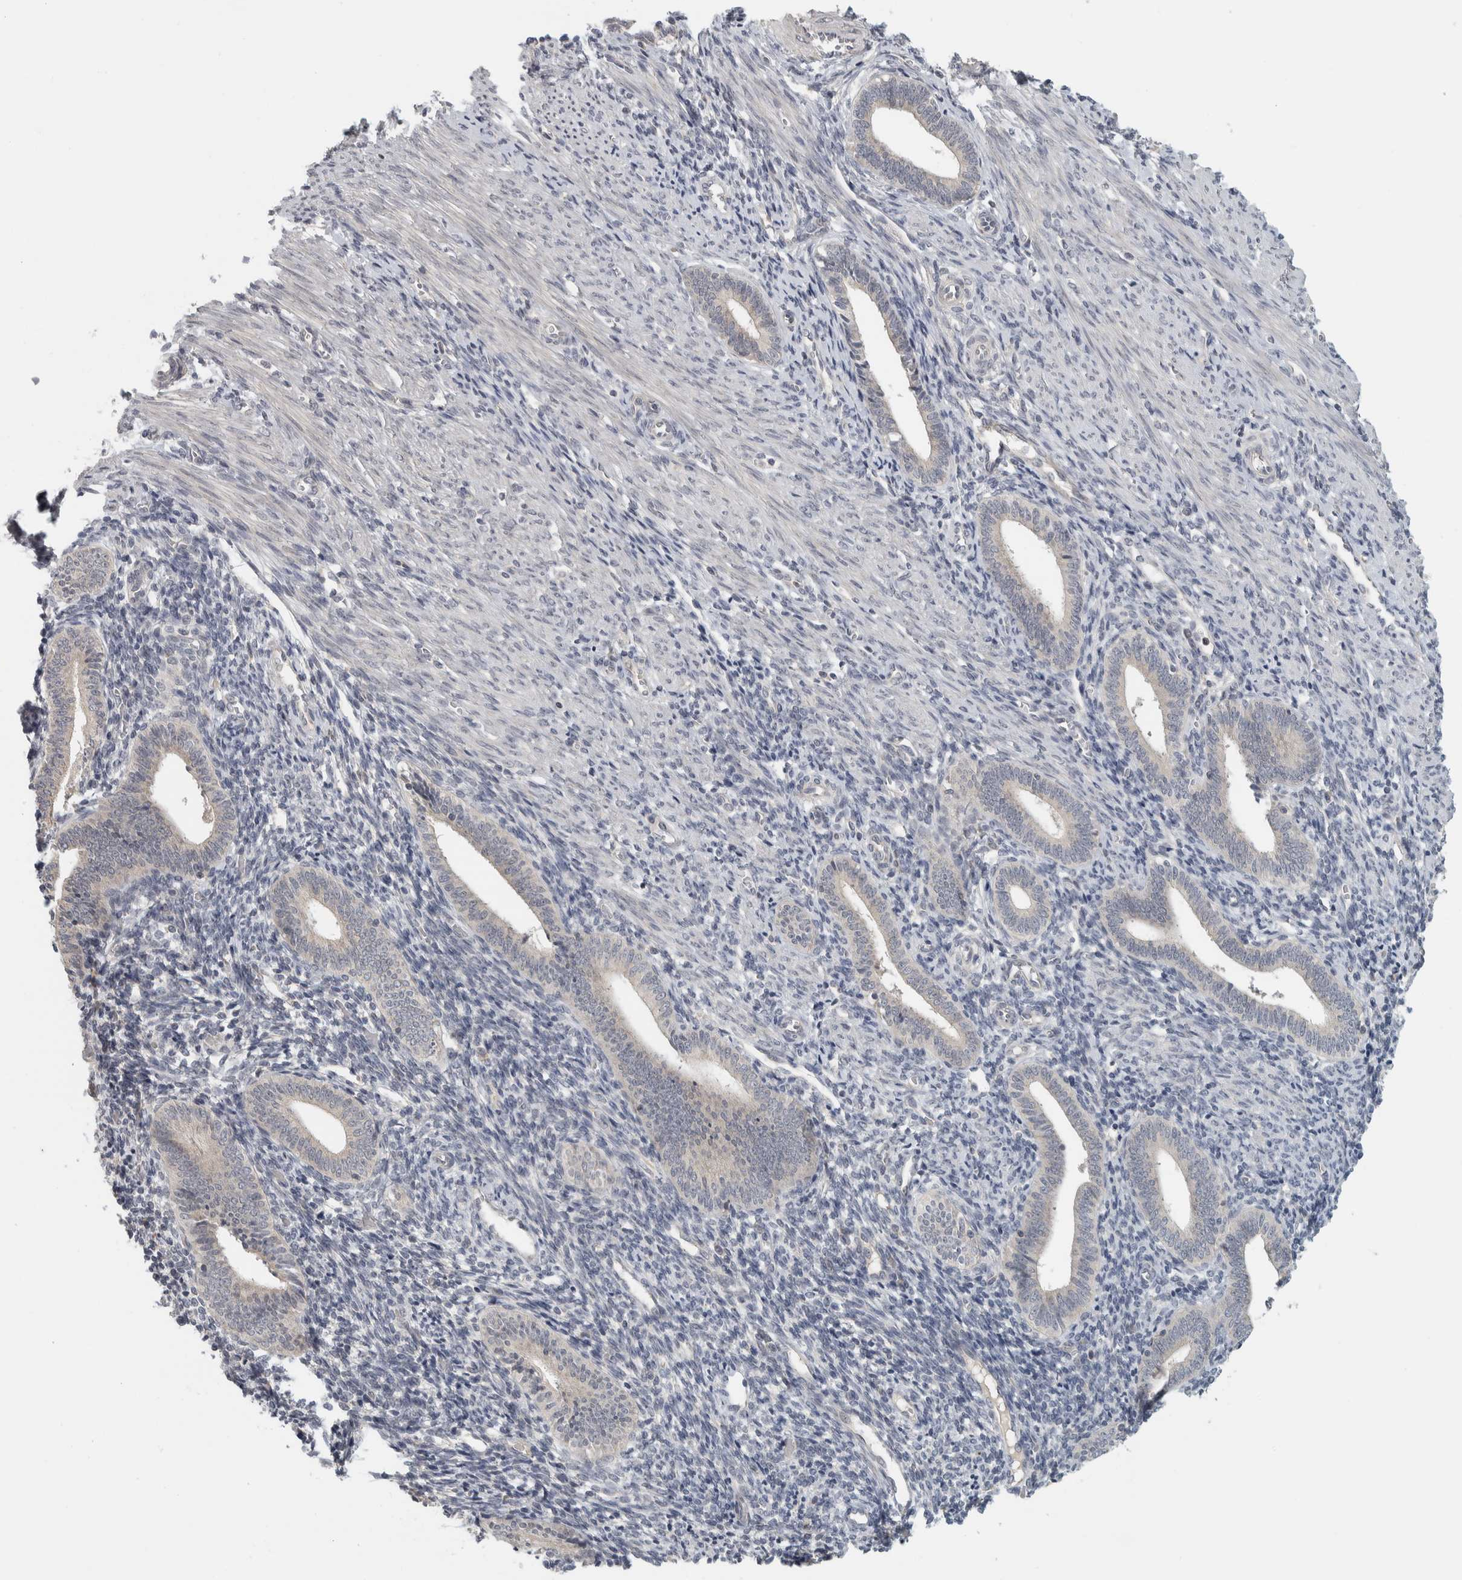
{"staining": {"intensity": "negative", "quantity": "none", "location": "none"}, "tissue": "endometrium", "cell_type": "Cells in endometrial stroma", "image_type": "normal", "snomed": [{"axis": "morphology", "description": "Normal tissue, NOS"}, {"axis": "topography", "description": "Uterus"}, {"axis": "topography", "description": "Endometrium"}], "caption": "There is no significant staining in cells in endometrial stroma of endometrium.", "gene": "AFP", "patient": {"sex": "female", "age": 33}}